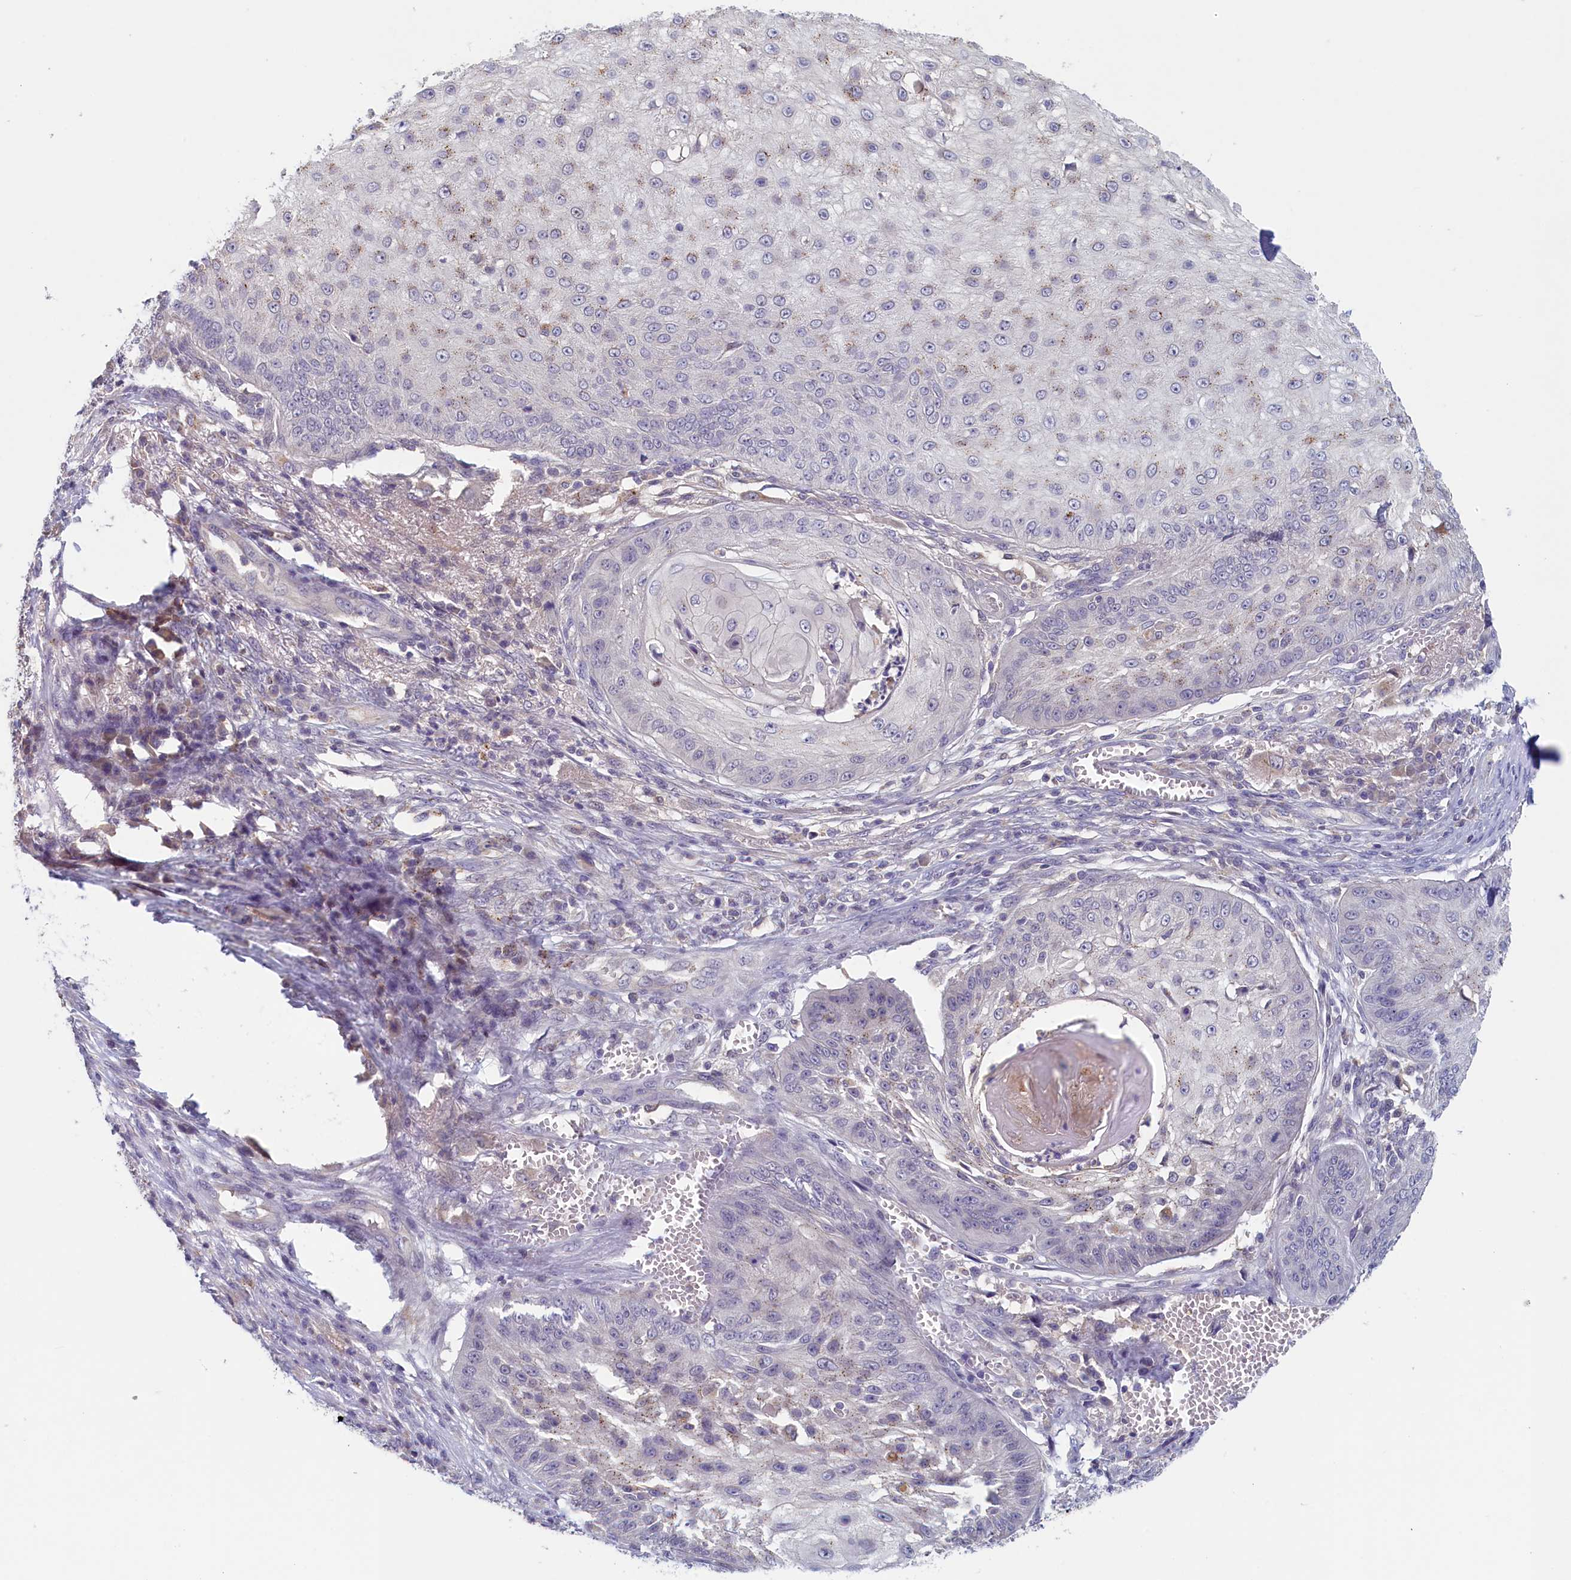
{"staining": {"intensity": "weak", "quantity": "<25%", "location": "cytoplasmic/membranous"}, "tissue": "skin cancer", "cell_type": "Tumor cells", "image_type": "cancer", "snomed": [{"axis": "morphology", "description": "Squamous cell carcinoma, NOS"}, {"axis": "topography", "description": "Skin"}], "caption": "Immunohistochemistry photomicrograph of neoplastic tissue: human skin cancer stained with DAB (3,3'-diaminobenzidine) reveals no significant protein staining in tumor cells.", "gene": "NUBP2", "patient": {"sex": "male", "age": 70}}